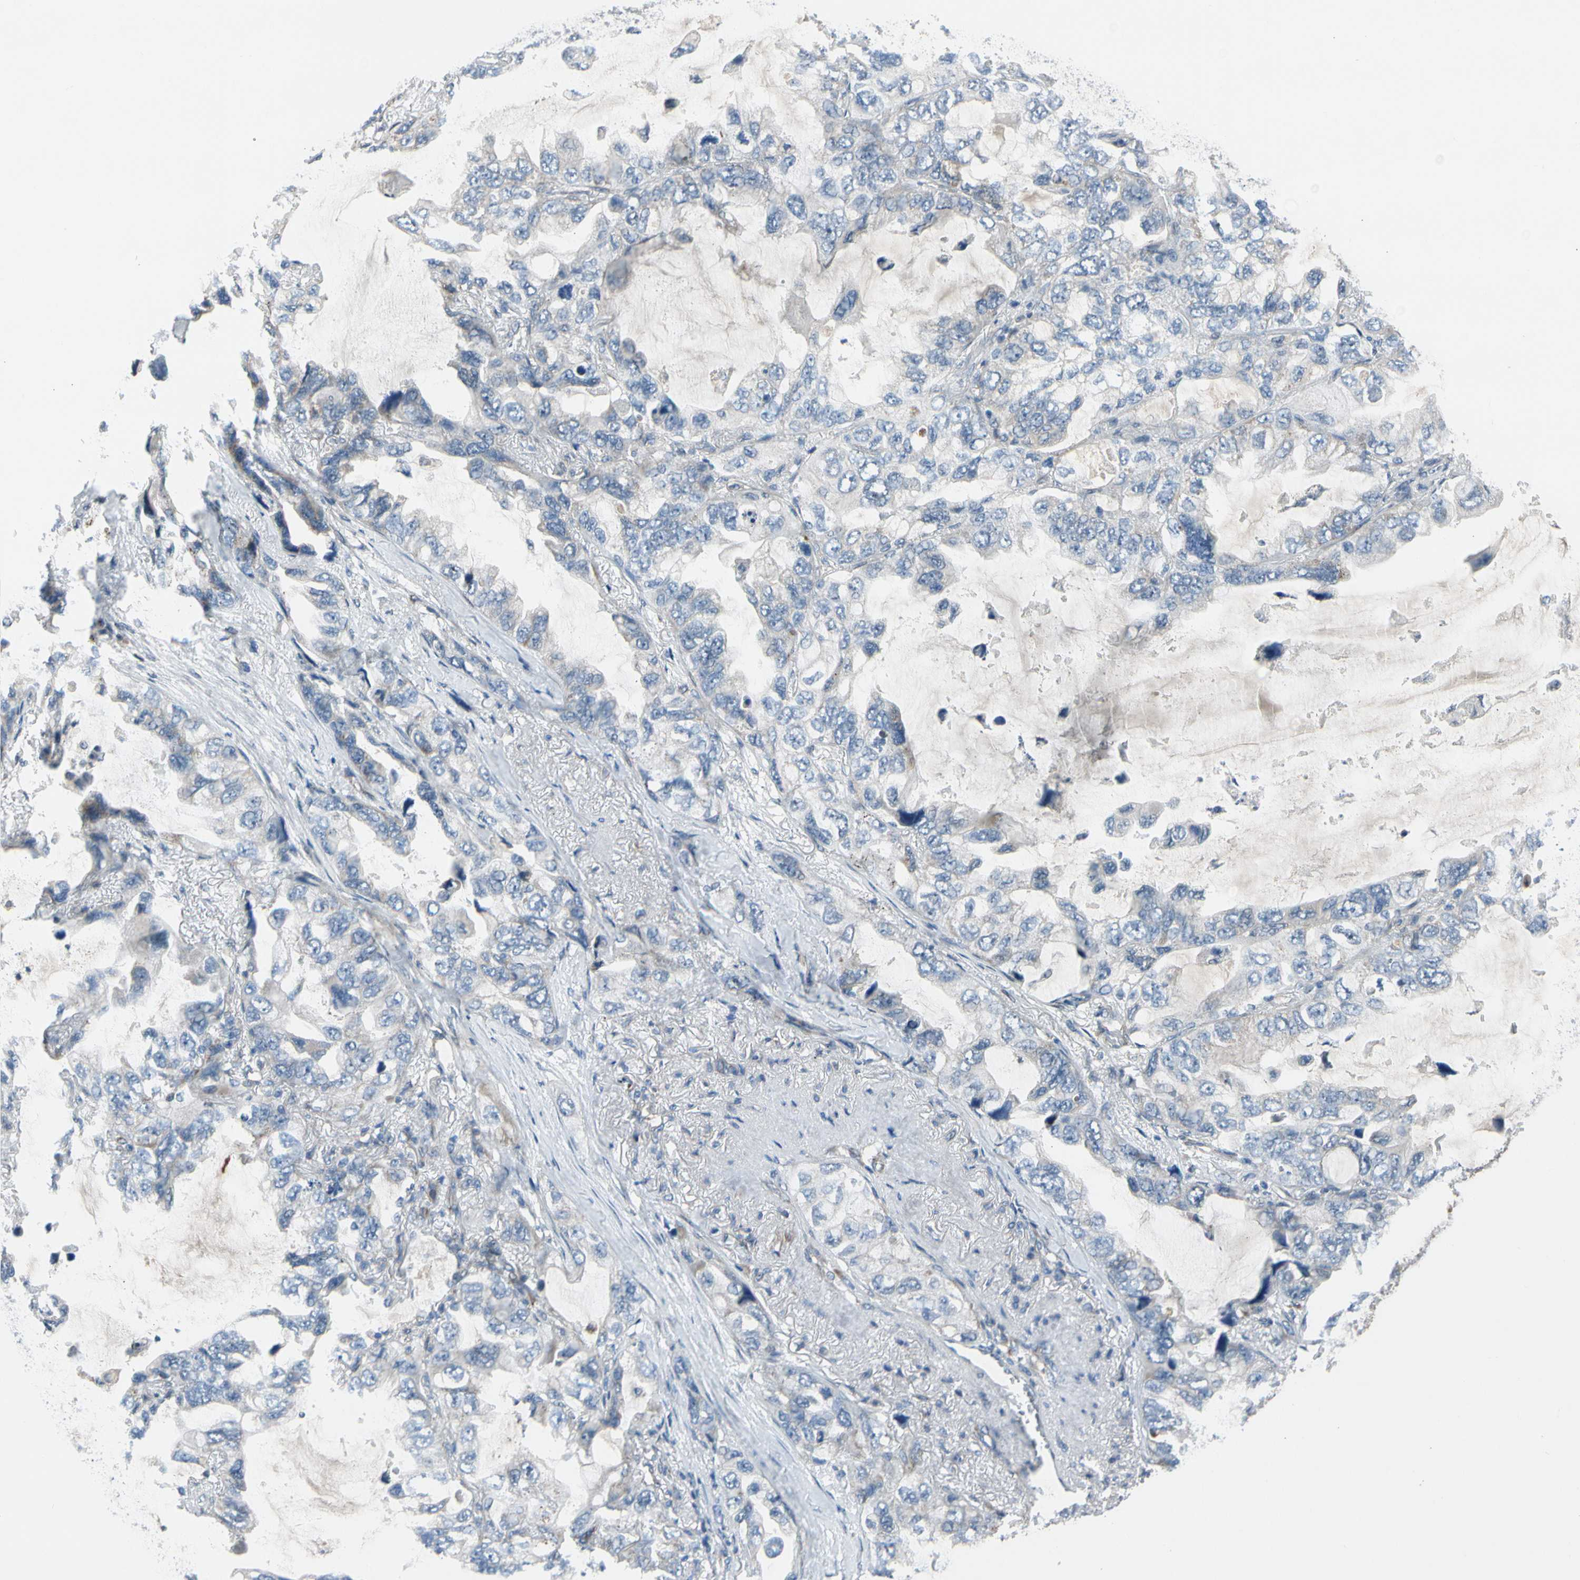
{"staining": {"intensity": "negative", "quantity": "none", "location": "none"}, "tissue": "lung cancer", "cell_type": "Tumor cells", "image_type": "cancer", "snomed": [{"axis": "morphology", "description": "Squamous cell carcinoma, NOS"}, {"axis": "topography", "description": "Lung"}], "caption": "The image demonstrates no staining of tumor cells in lung cancer (squamous cell carcinoma).", "gene": "NPHP3", "patient": {"sex": "female", "age": 73}}